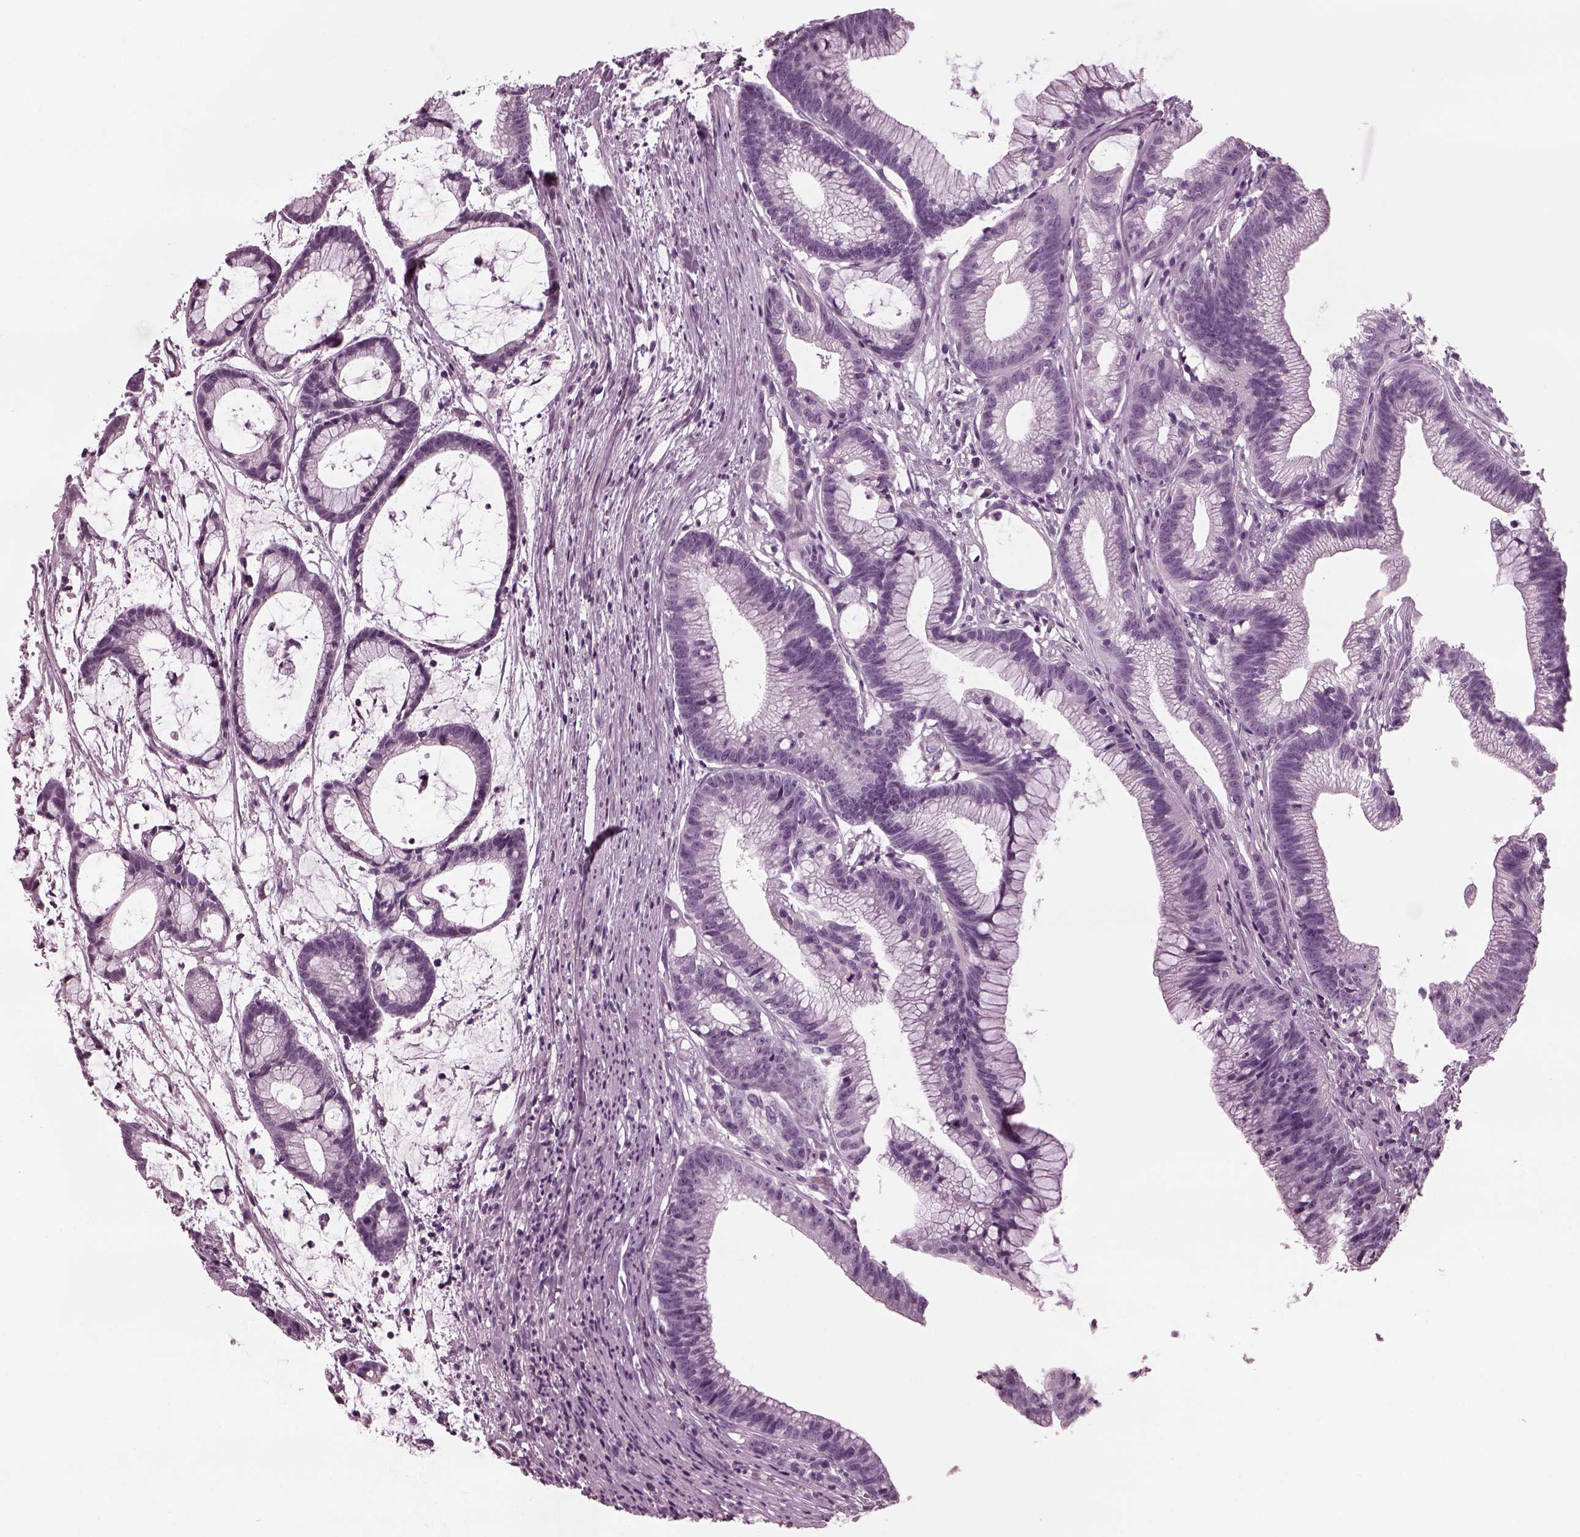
{"staining": {"intensity": "negative", "quantity": "none", "location": "none"}, "tissue": "colorectal cancer", "cell_type": "Tumor cells", "image_type": "cancer", "snomed": [{"axis": "morphology", "description": "Adenocarcinoma, NOS"}, {"axis": "topography", "description": "Colon"}], "caption": "Protein analysis of adenocarcinoma (colorectal) shows no significant positivity in tumor cells. The staining is performed using DAB brown chromogen with nuclei counter-stained in using hematoxylin.", "gene": "TPPP2", "patient": {"sex": "female", "age": 78}}